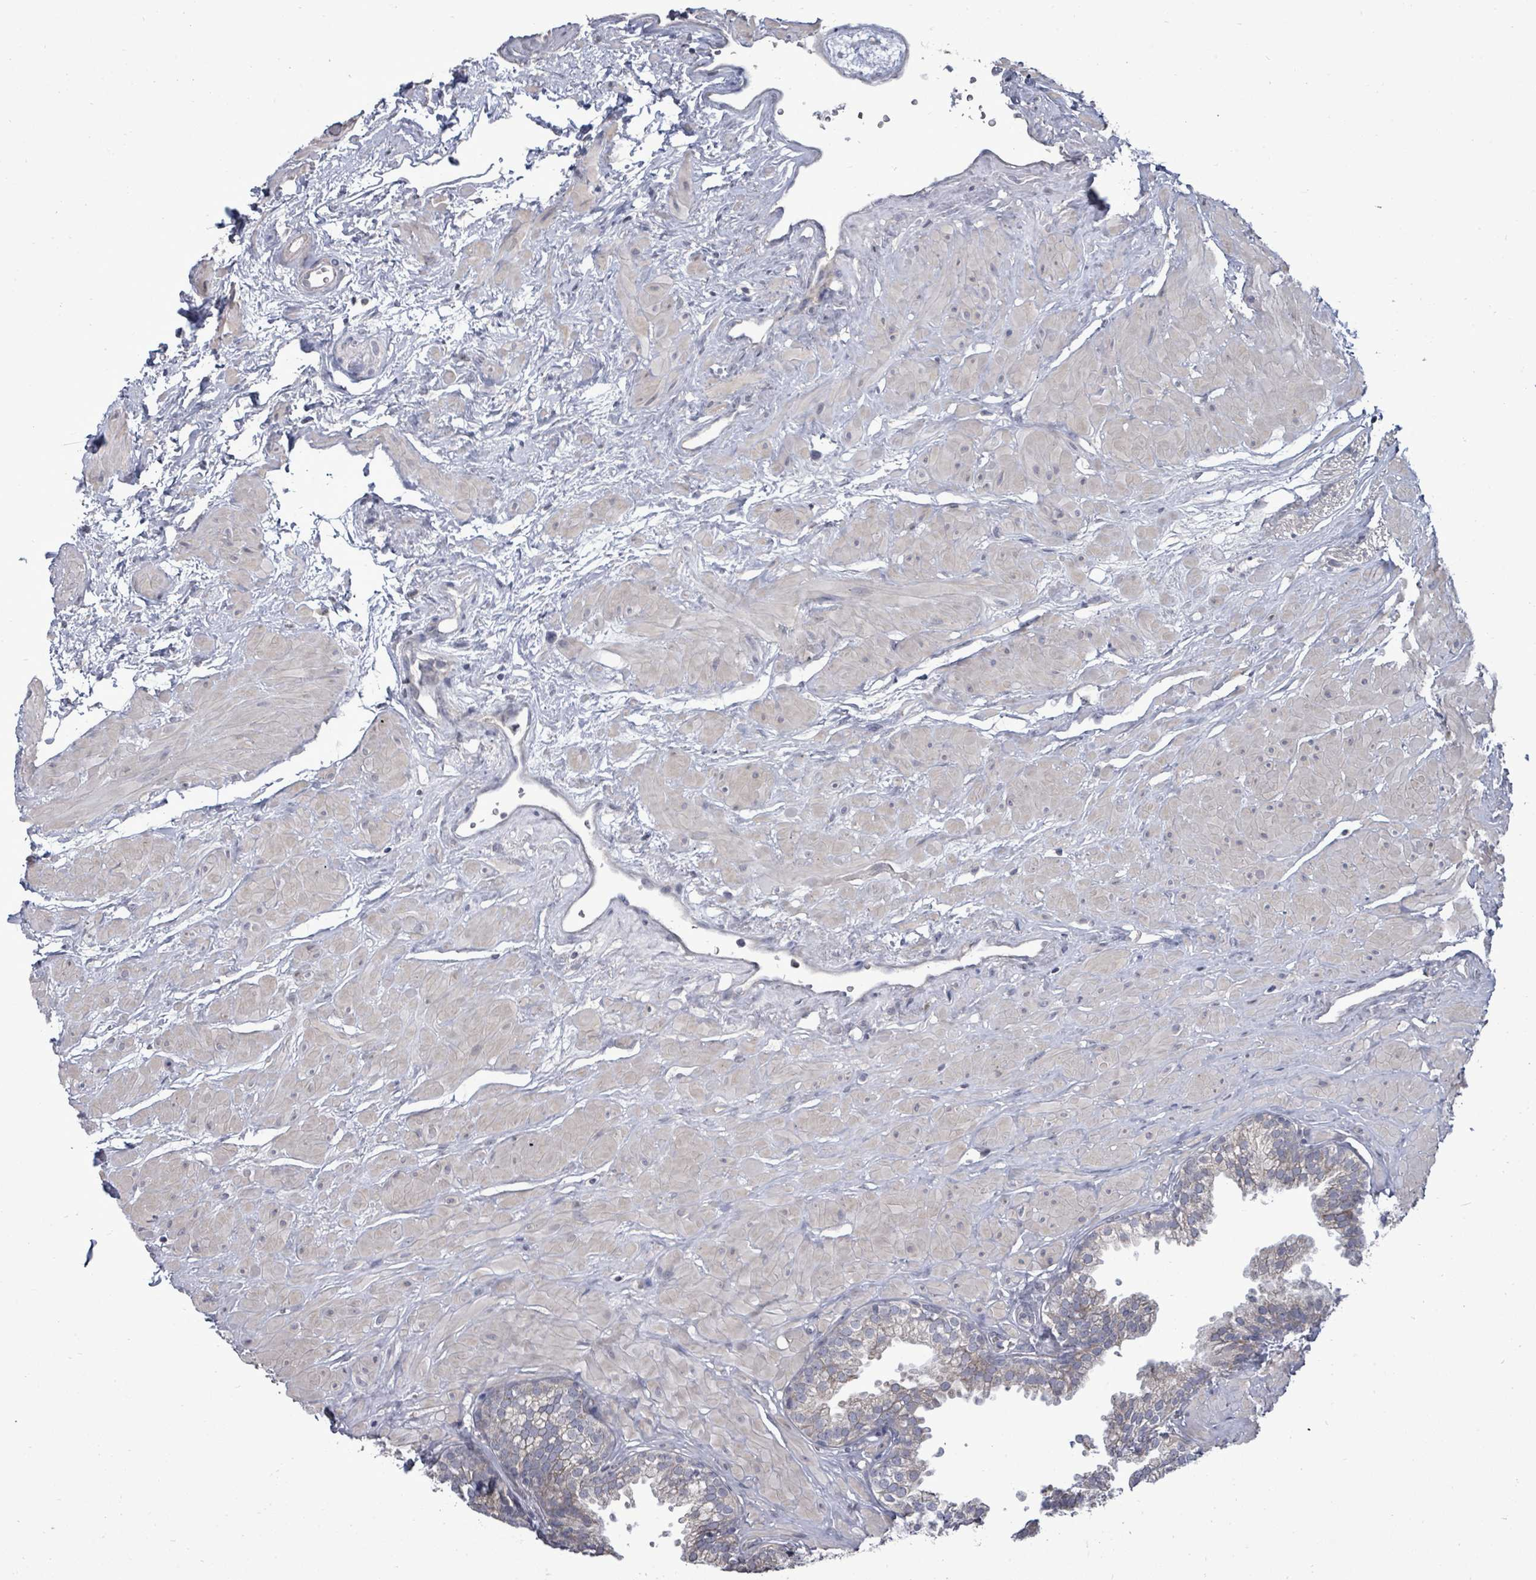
{"staining": {"intensity": "negative", "quantity": "none", "location": "none"}, "tissue": "prostate", "cell_type": "Glandular cells", "image_type": "normal", "snomed": [{"axis": "morphology", "description": "Normal tissue, NOS"}, {"axis": "topography", "description": "Prostate"}, {"axis": "topography", "description": "Peripheral nerve tissue"}], "caption": "Immunohistochemistry of normal prostate exhibits no staining in glandular cells. Nuclei are stained in blue.", "gene": "POMGNT2", "patient": {"sex": "male", "age": 55}}